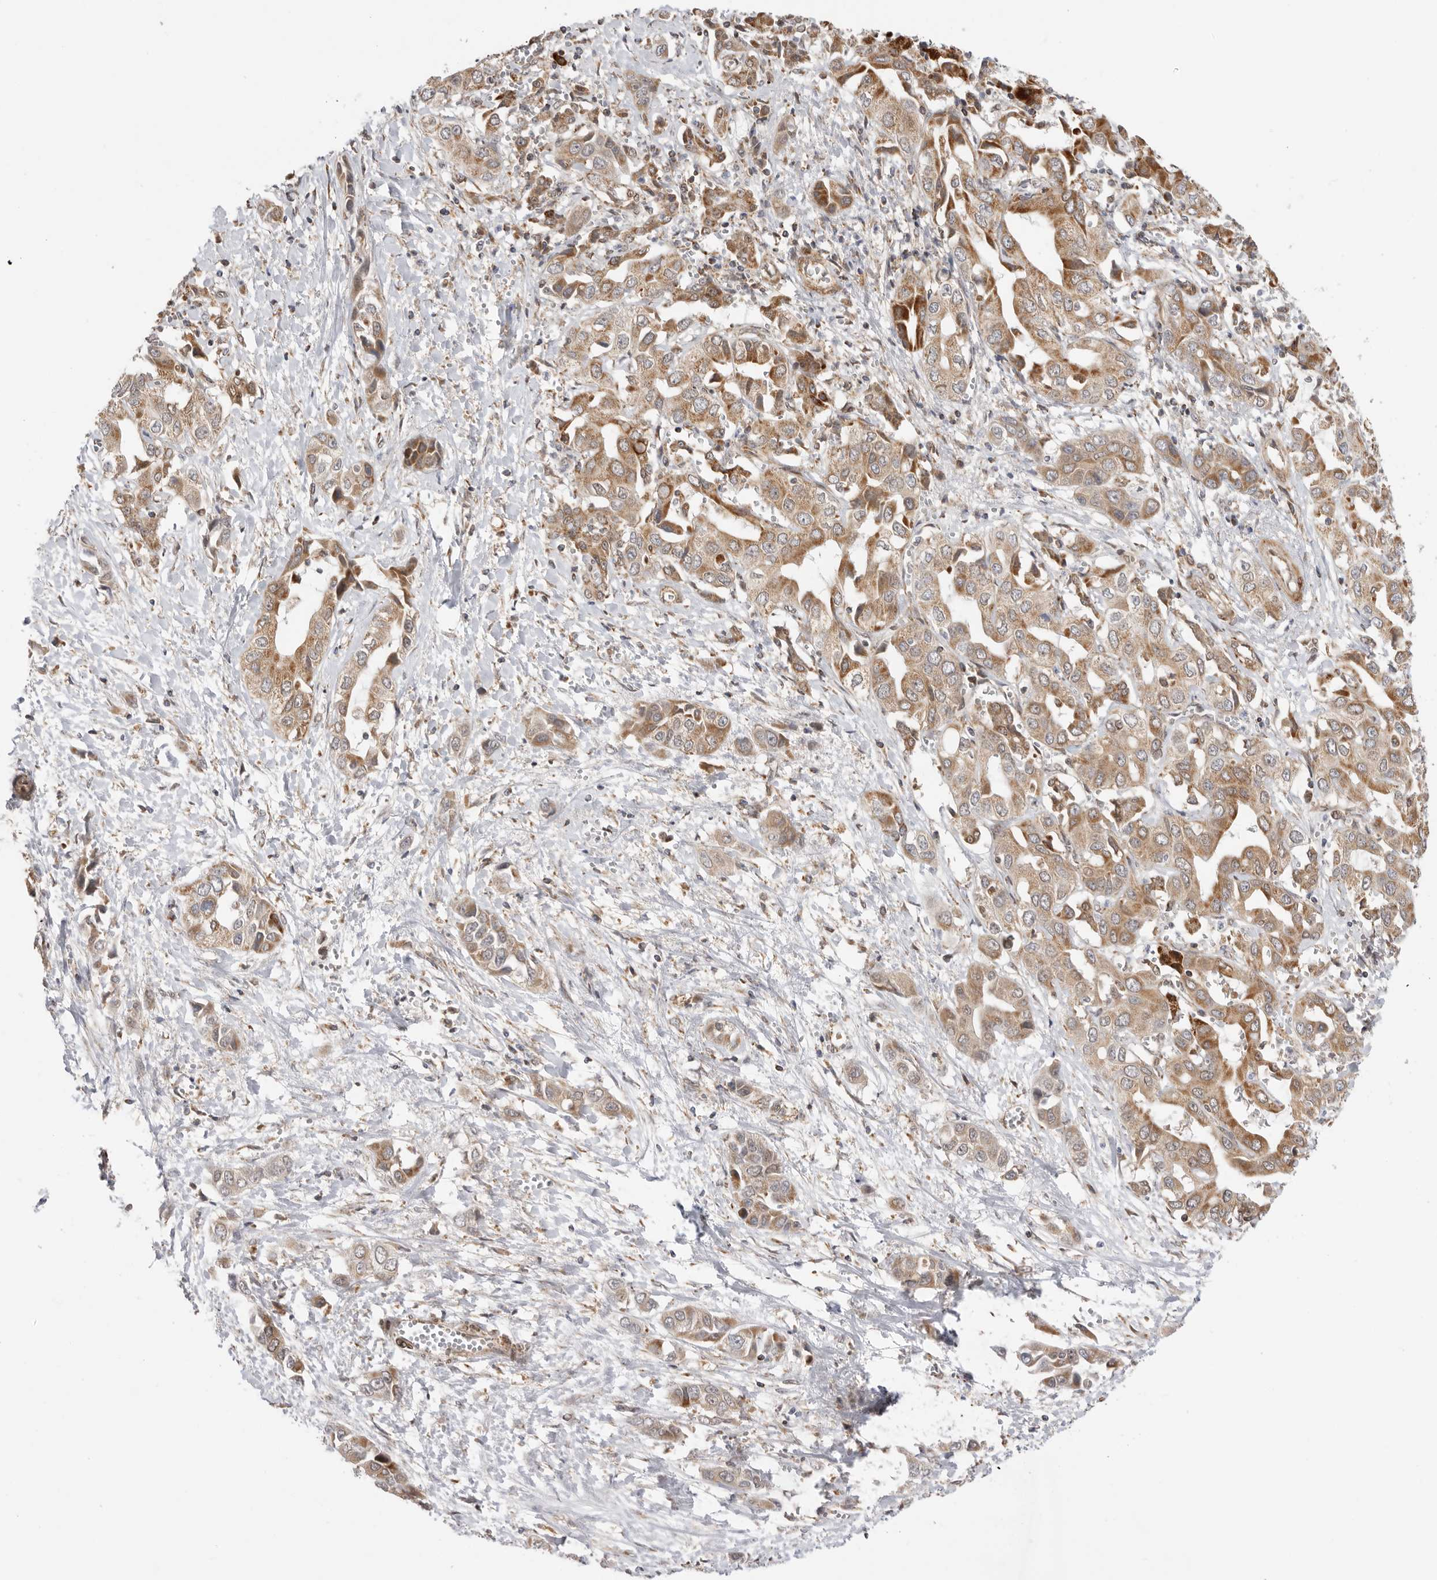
{"staining": {"intensity": "moderate", "quantity": ">75%", "location": "cytoplasmic/membranous"}, "tissue": "liver cancer", "cell_type": "Tumor cells", "image_type": "cancer", "snomed": [{"axis": "morphology", "description": "Cholangiocarcinoma"}, {"axis": "topography", "description": "Liver"}], "caption": "Human liver cholangiocarcinoma stained with a brown dye shows moderate cytoplasmic/membranous positive positivity in about >75% of tumor cells.", "gene": "DCAF8", "patient": {"sex": "female", "age": 52}}